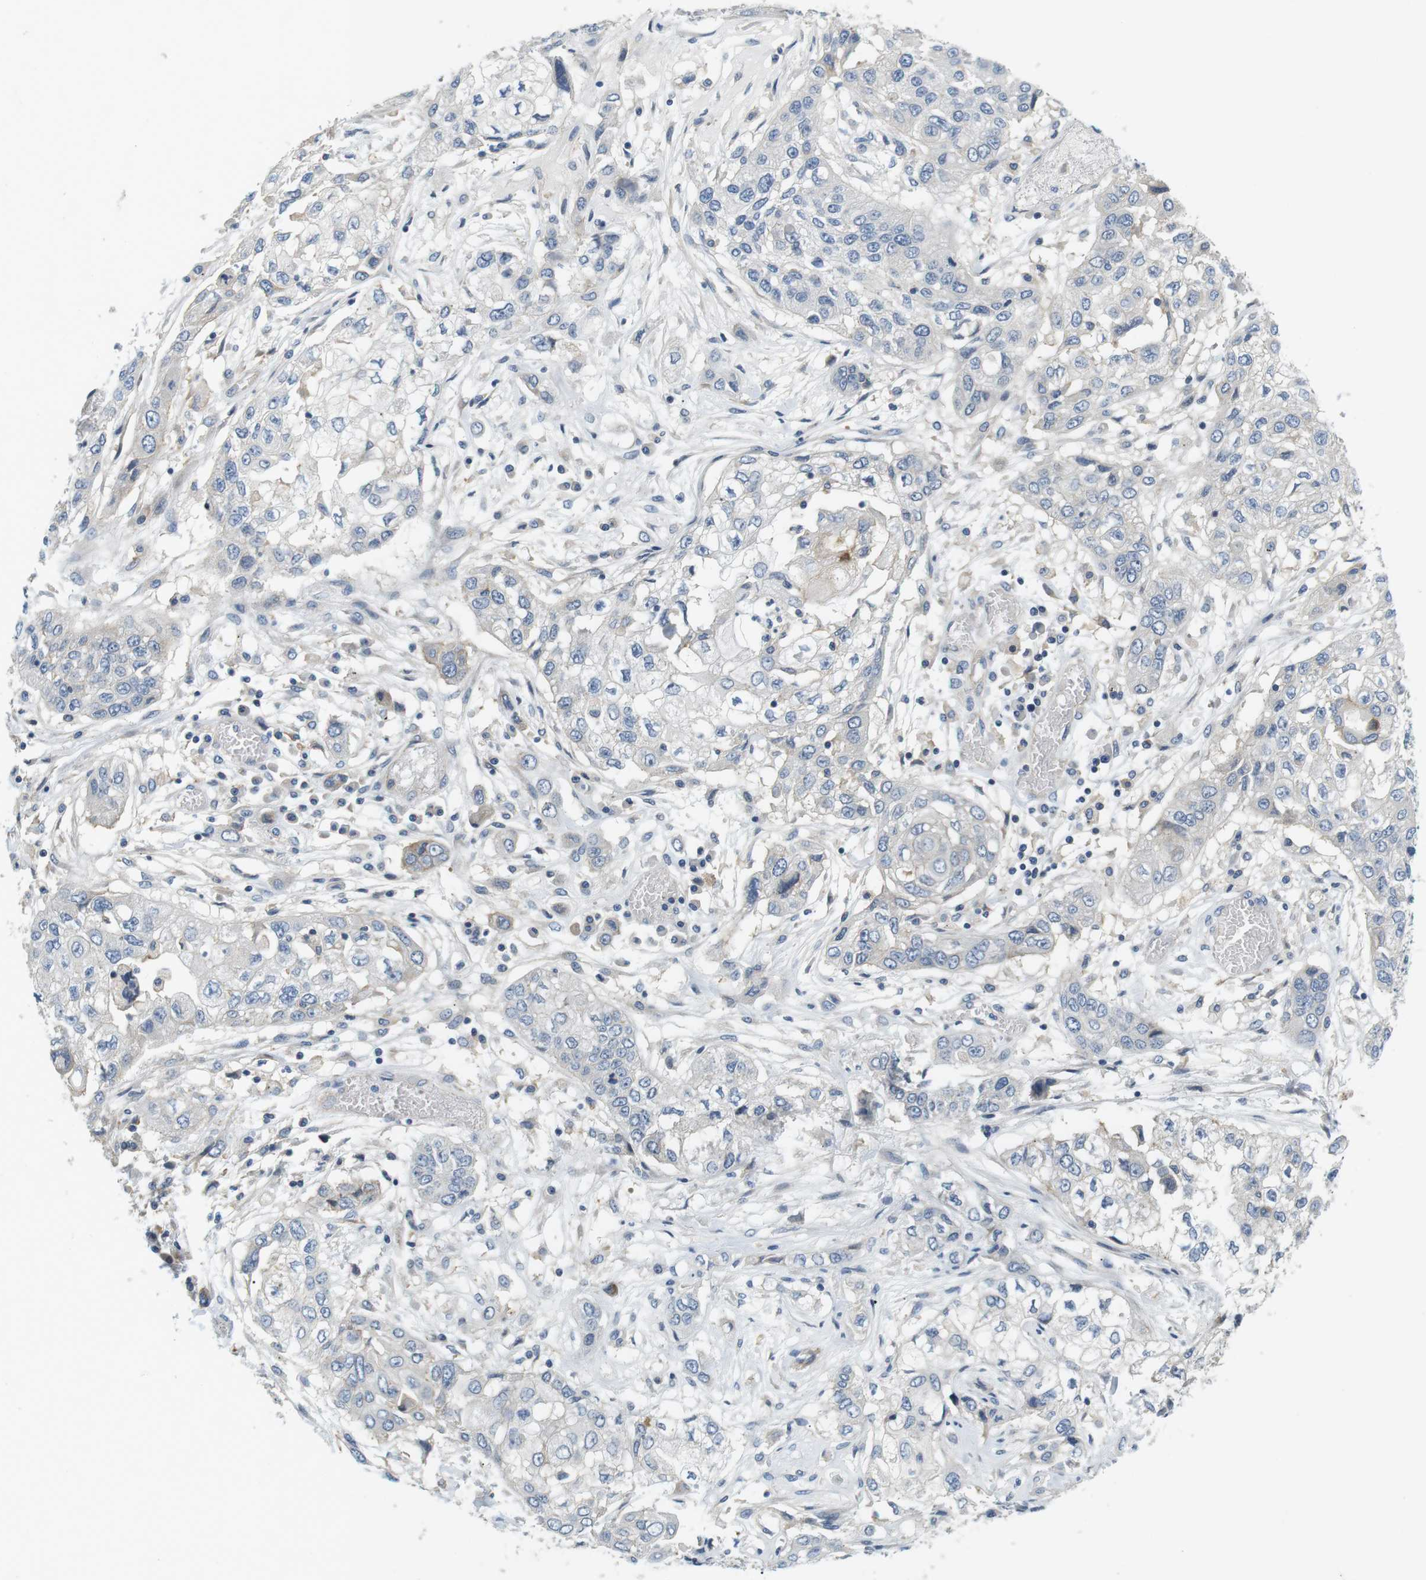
{"staining": {"intensity": "negative", "quantity": "none", "location": "none"}, "tissue": "lung cancer", "cell_type": "Tumor cells", "image_type": "cancer", "snomed": [{"axis": "morphology", "description": "Squamous cell carcinoma, NOS"}, {"axis": "topography", "description": "Lung"}], "caption": "IHC histopathology image of human lung squamous cell carcinoma stained for a protein (brown), which shows no expression in tumor cells. The staining was performed using DAB to visualize the protein expression in brown, while the nuclei were stained in blue with hematoxylin (Magnification: 20x).", "gene": "SLC30A1", "patient": {"sex": "male", "age": 71}}